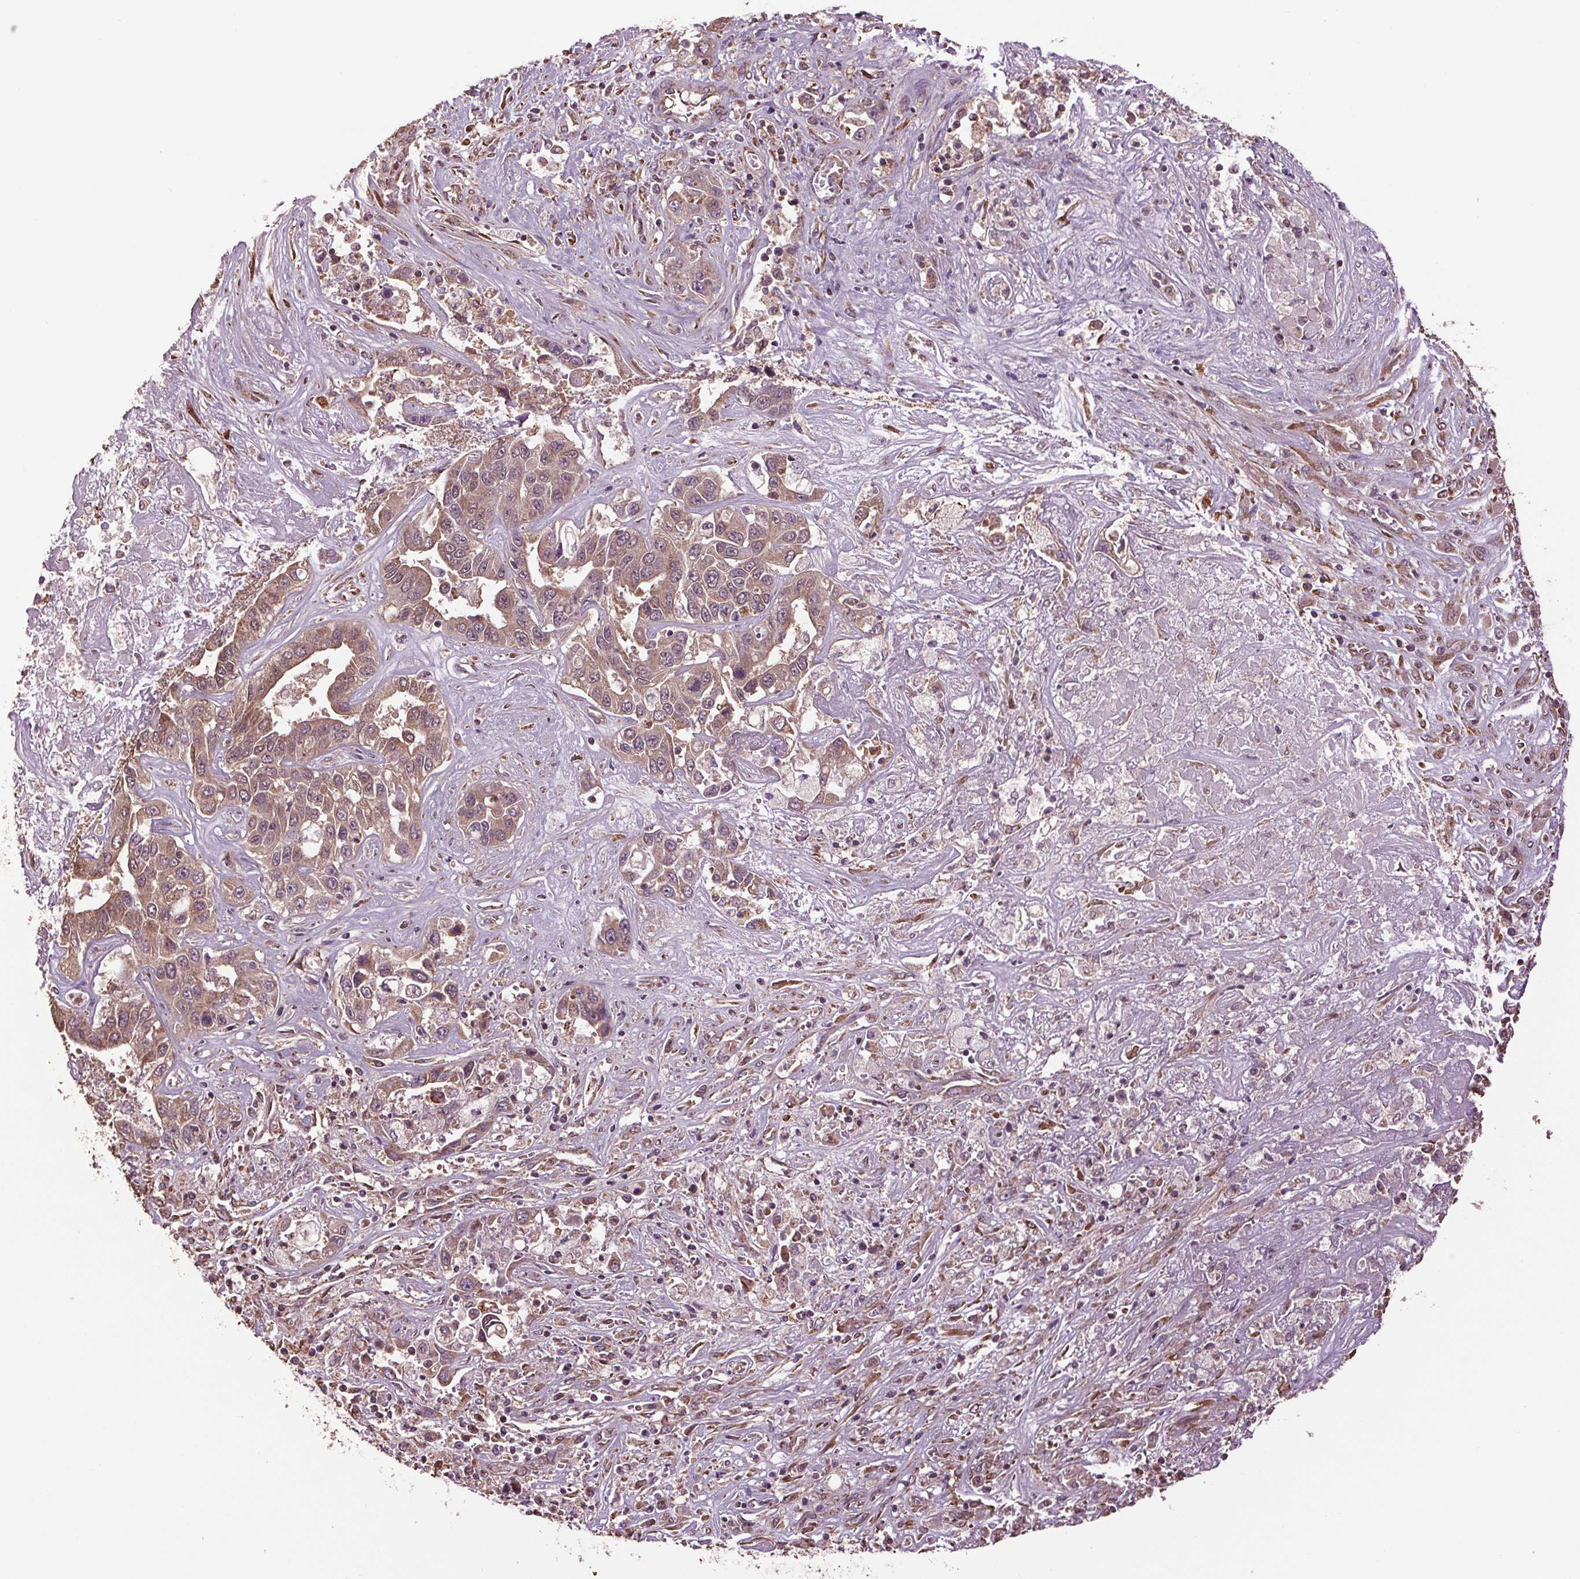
{"staining": {"intensity": "moderate", "quantity": ">75%", "location": "cytoplasmic/membranous"}, "tissue": "liver cancer", "cell_type": "Tumor cells", "image_type": "cancer", "snomed": [{"axis": "morphology", "description": "Cholangiocarcinoma"}, {"axis": "topography", "description": "Liver"}], "caption": "IHC (DAB (3,3'-diaminobenzidine)) staining of liver cancer (cholangiocarcinoma) shows moderate cytoplasmic/membranous protein staining in approximately >75% of tumor cells.", "gene": "RNPEP", "patient": {"sex": "female", "age": 52}}